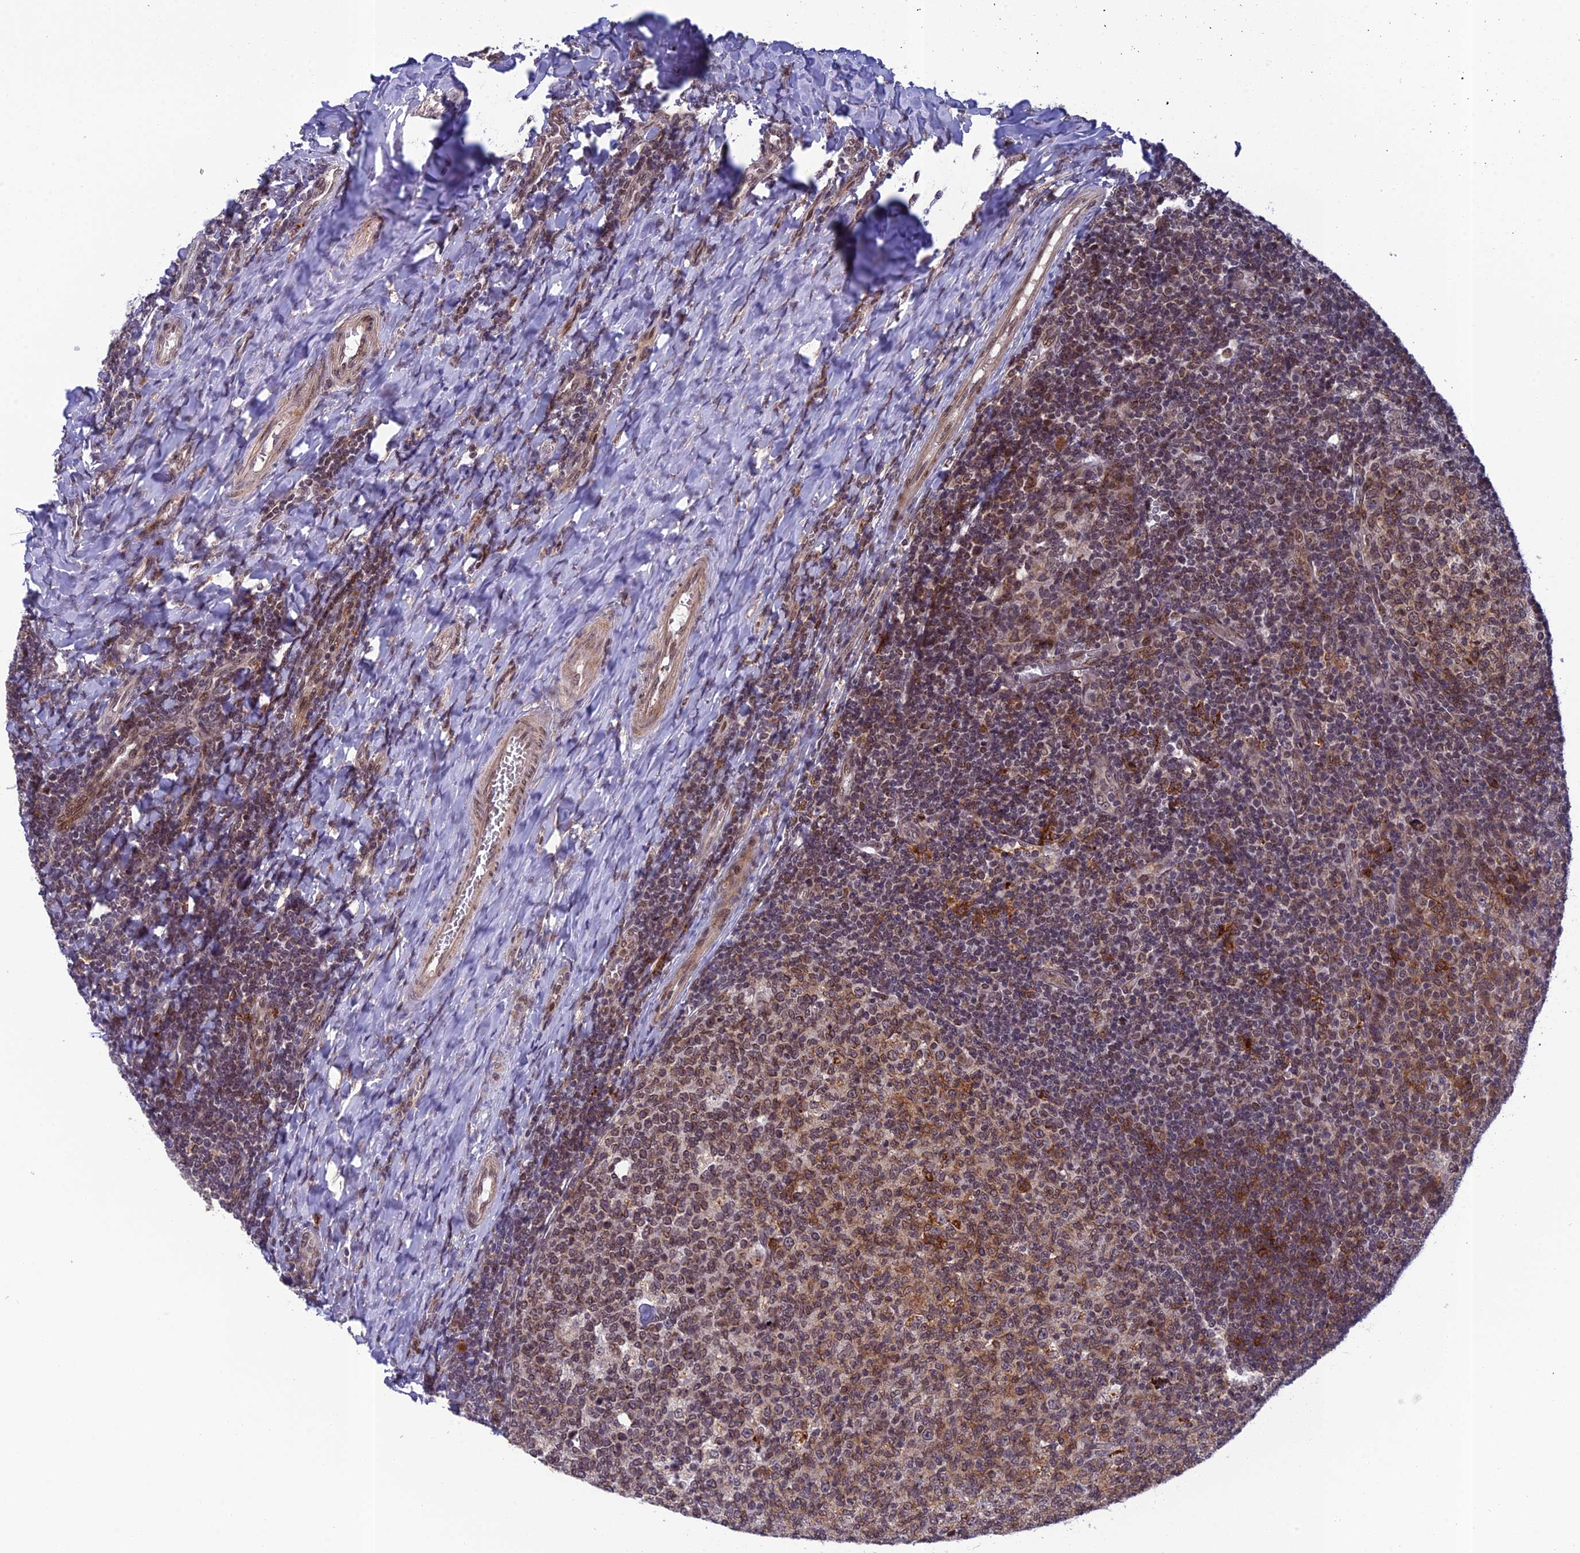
{"staining": {"intensity": "moderate", "quantity": ">75%", "location": "cytoplasmic/membranous,nuclear"}, "tissue": "tonsil", "cell_type": "Germinal center cells", "image_type": "normal", "snomed": [{"axis": "morphology", "description": "Normal tissue, NOS"}, {"axis": "topography", "description": "Tonsil"}], "caption": "IHC micrograph of normal tonsil: tonsil stained using immunohistochemistry (IHC) displays medium levels of moderate protein expression localized specifically in the cytoplasmic/membranous,nuclear of germinal center cells, appearing as a cytoplasmic/membranous,nuclear brown color.", "gene": "REXO1", "patient": {"sex": "female", "age": 19}}